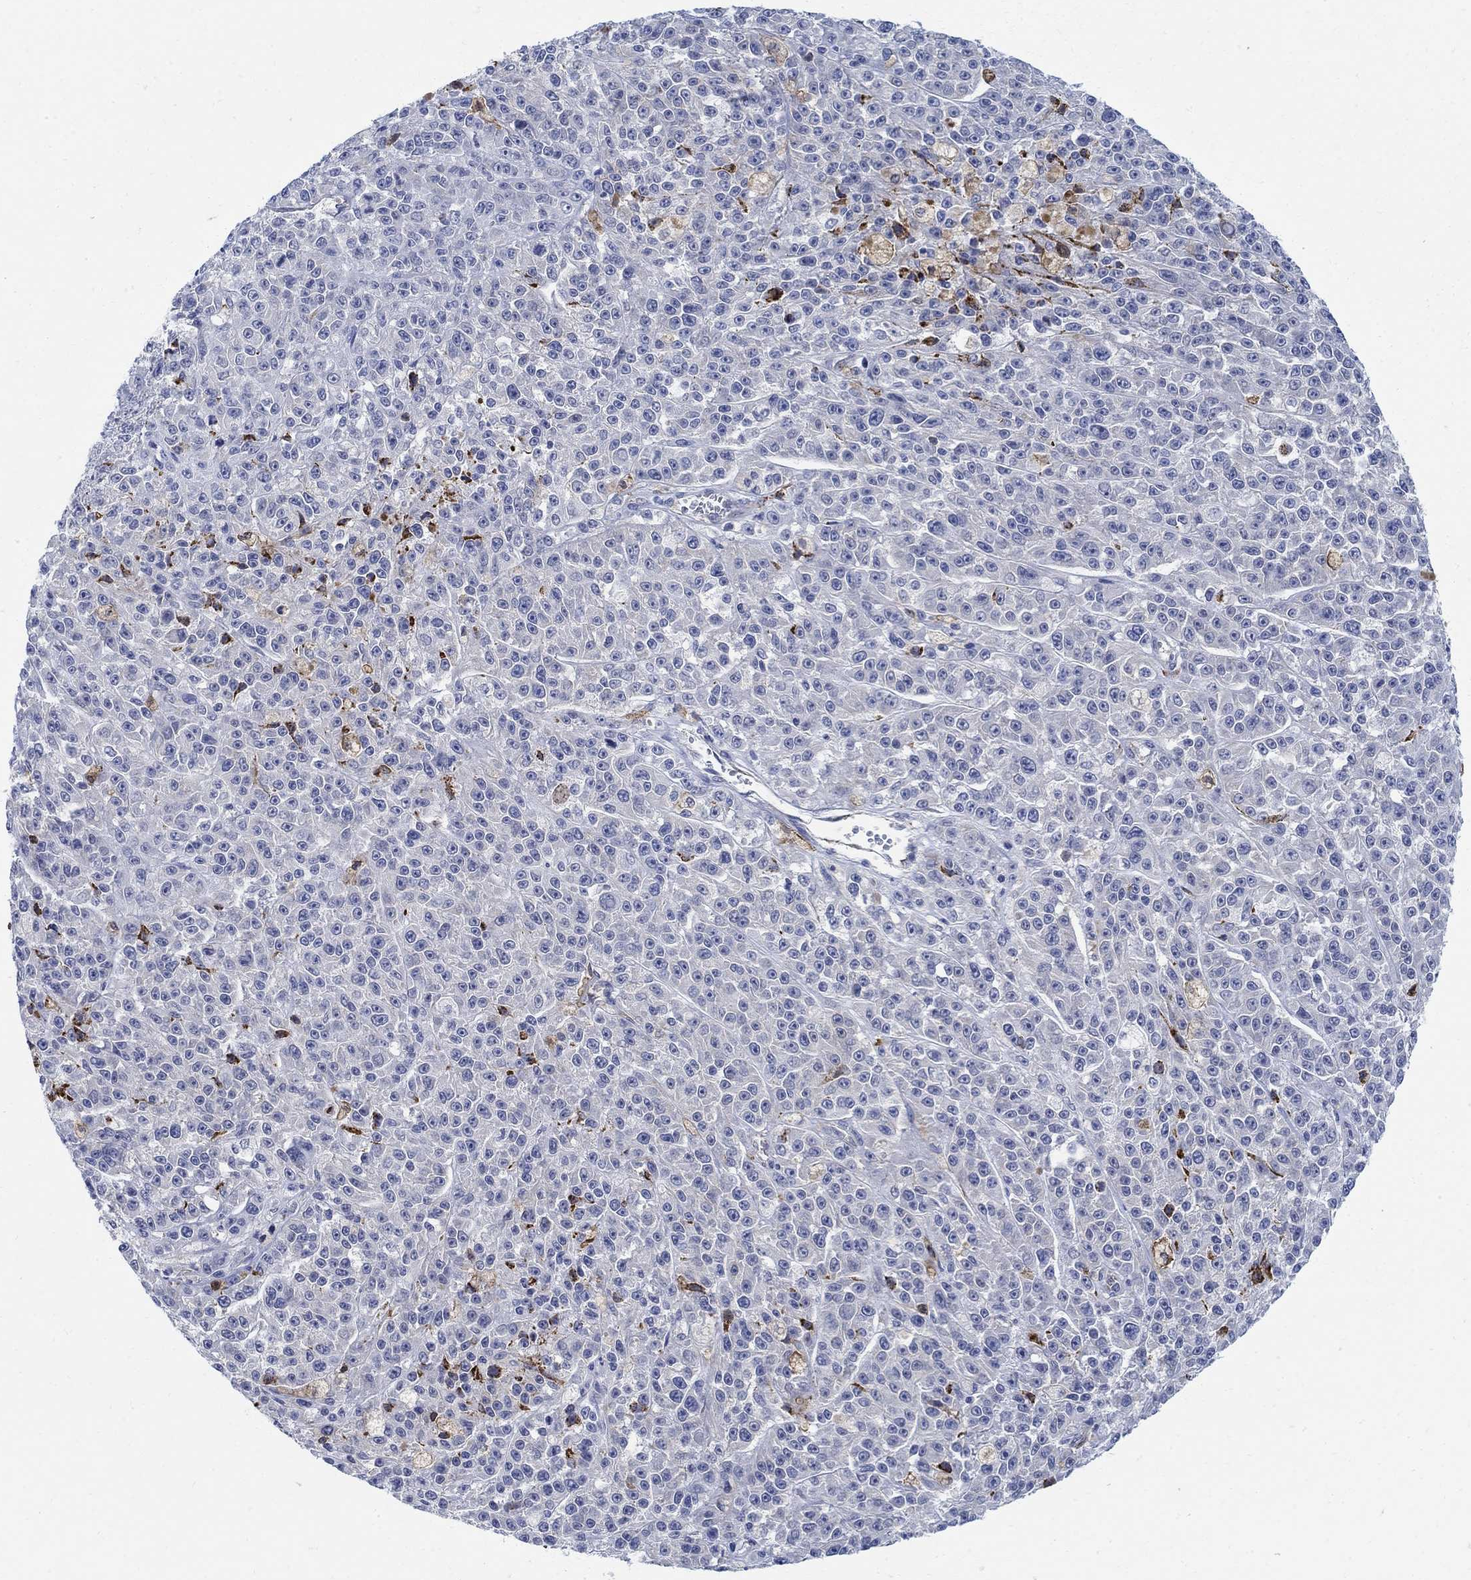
{"staining": {"intensity": "negative", "quantity": "none", "location": "none"}, "tissue": "melanoma", "cell_type": "Tumor cells", "image_type": "cancer", "snomed": [{"axis": "morphology", "description": "Malignant melanoma, NOS"}, {"axis": "topography", "description": "Skin"}], "caption": "Image shows no significant protein staining in tumor cells of melanoma.", "gene": "PHF21B", "patient": {"sex": "female", "age": 58}}